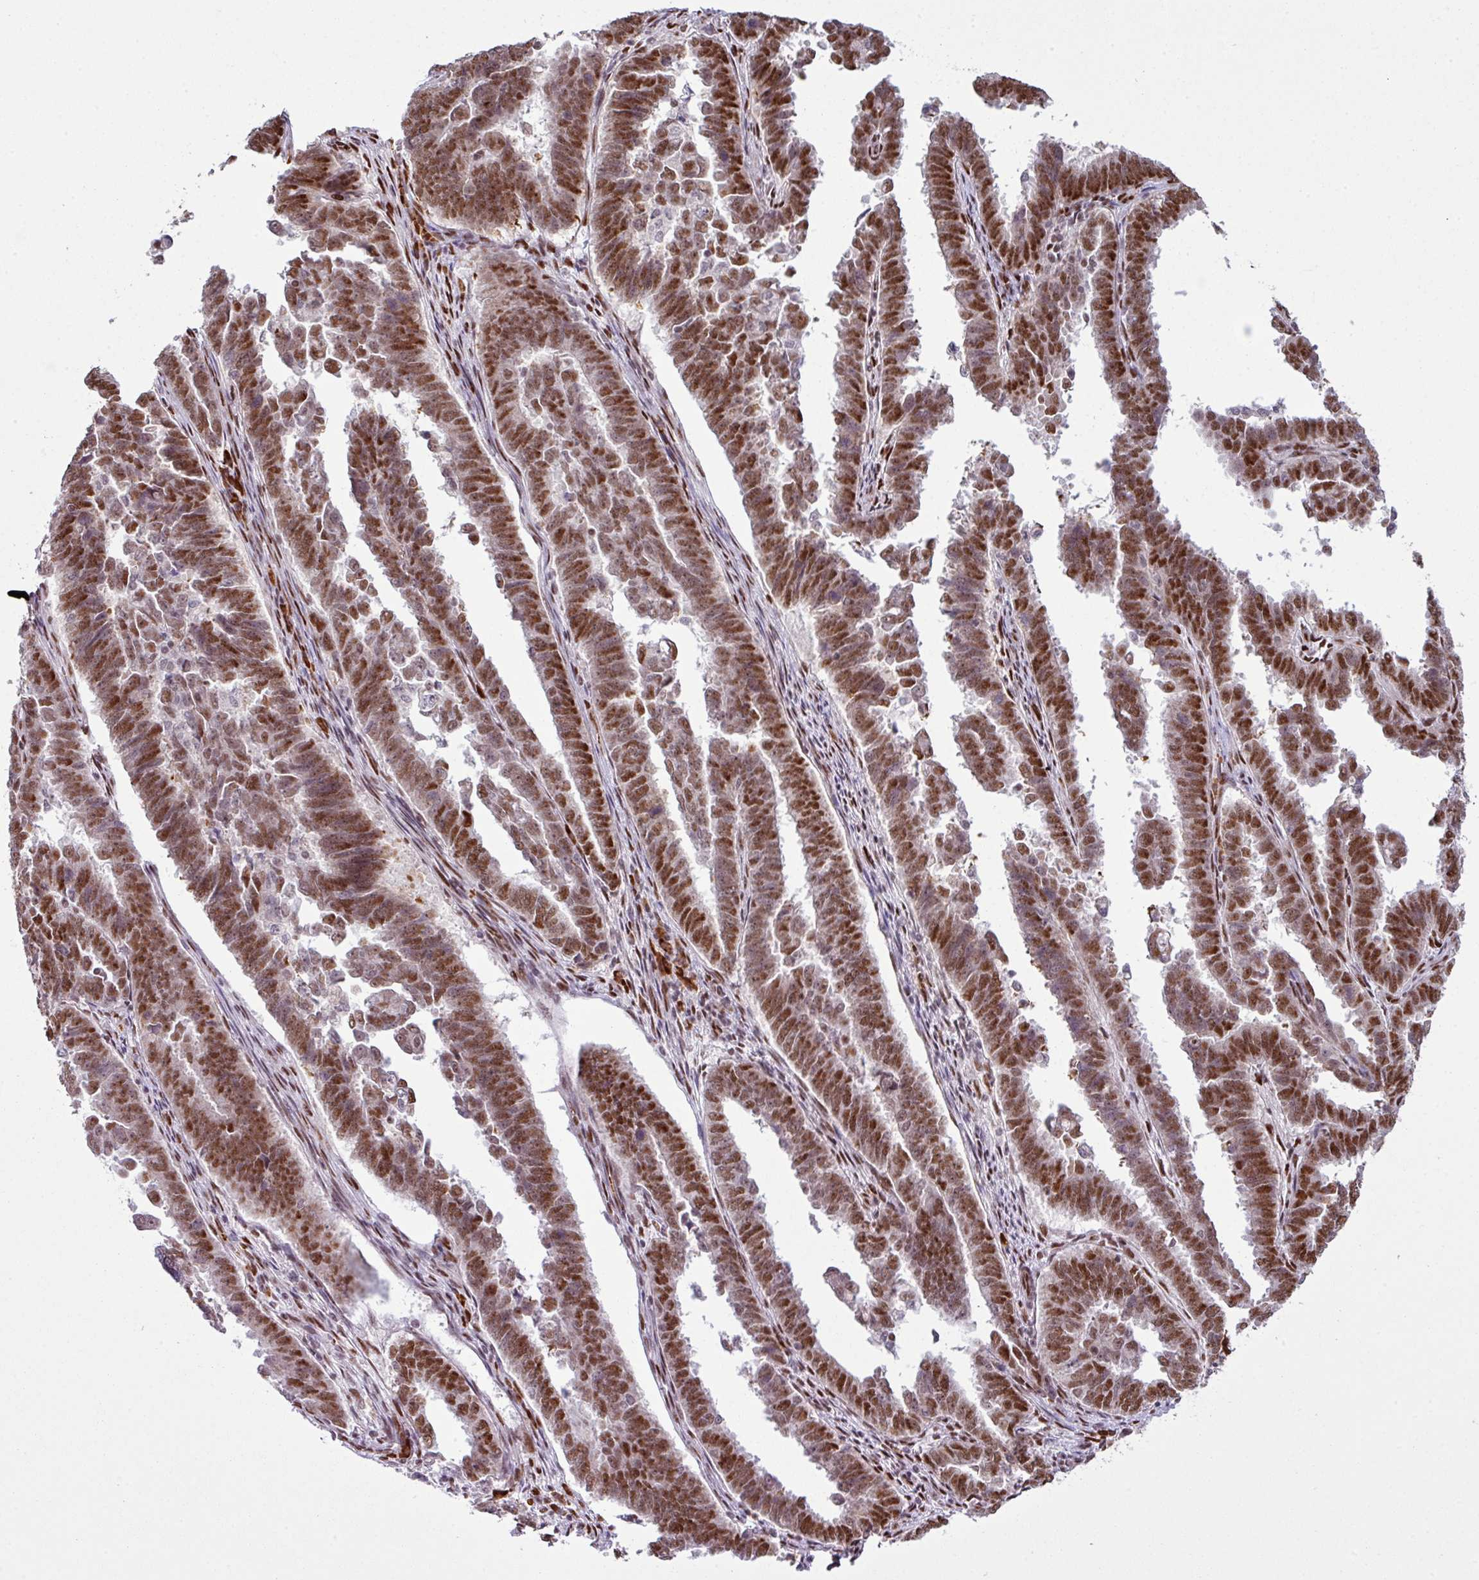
{"staining": {"intensity": "strong", "quantity": ">75%", "location": "nuclear"}, "tissue": "endometrial cancer", "cell_type": "Tumor cells", "image_type": "cancer", "snomed": [{"axis": "morphology", "description": "Adenocarcinoma, NOS"}, {"axis": "topography", "description": "Endometrium"}], "caption": "Immunohistochemistry (IHC) image of human endometrial adenocarcinoma stained for a protein (brown), which exhibits high levels of strong nuclear positivity in about >75% of tumor cells.", "gene": "PRDM5", "patient": {"sex": "female", "age": 75}}